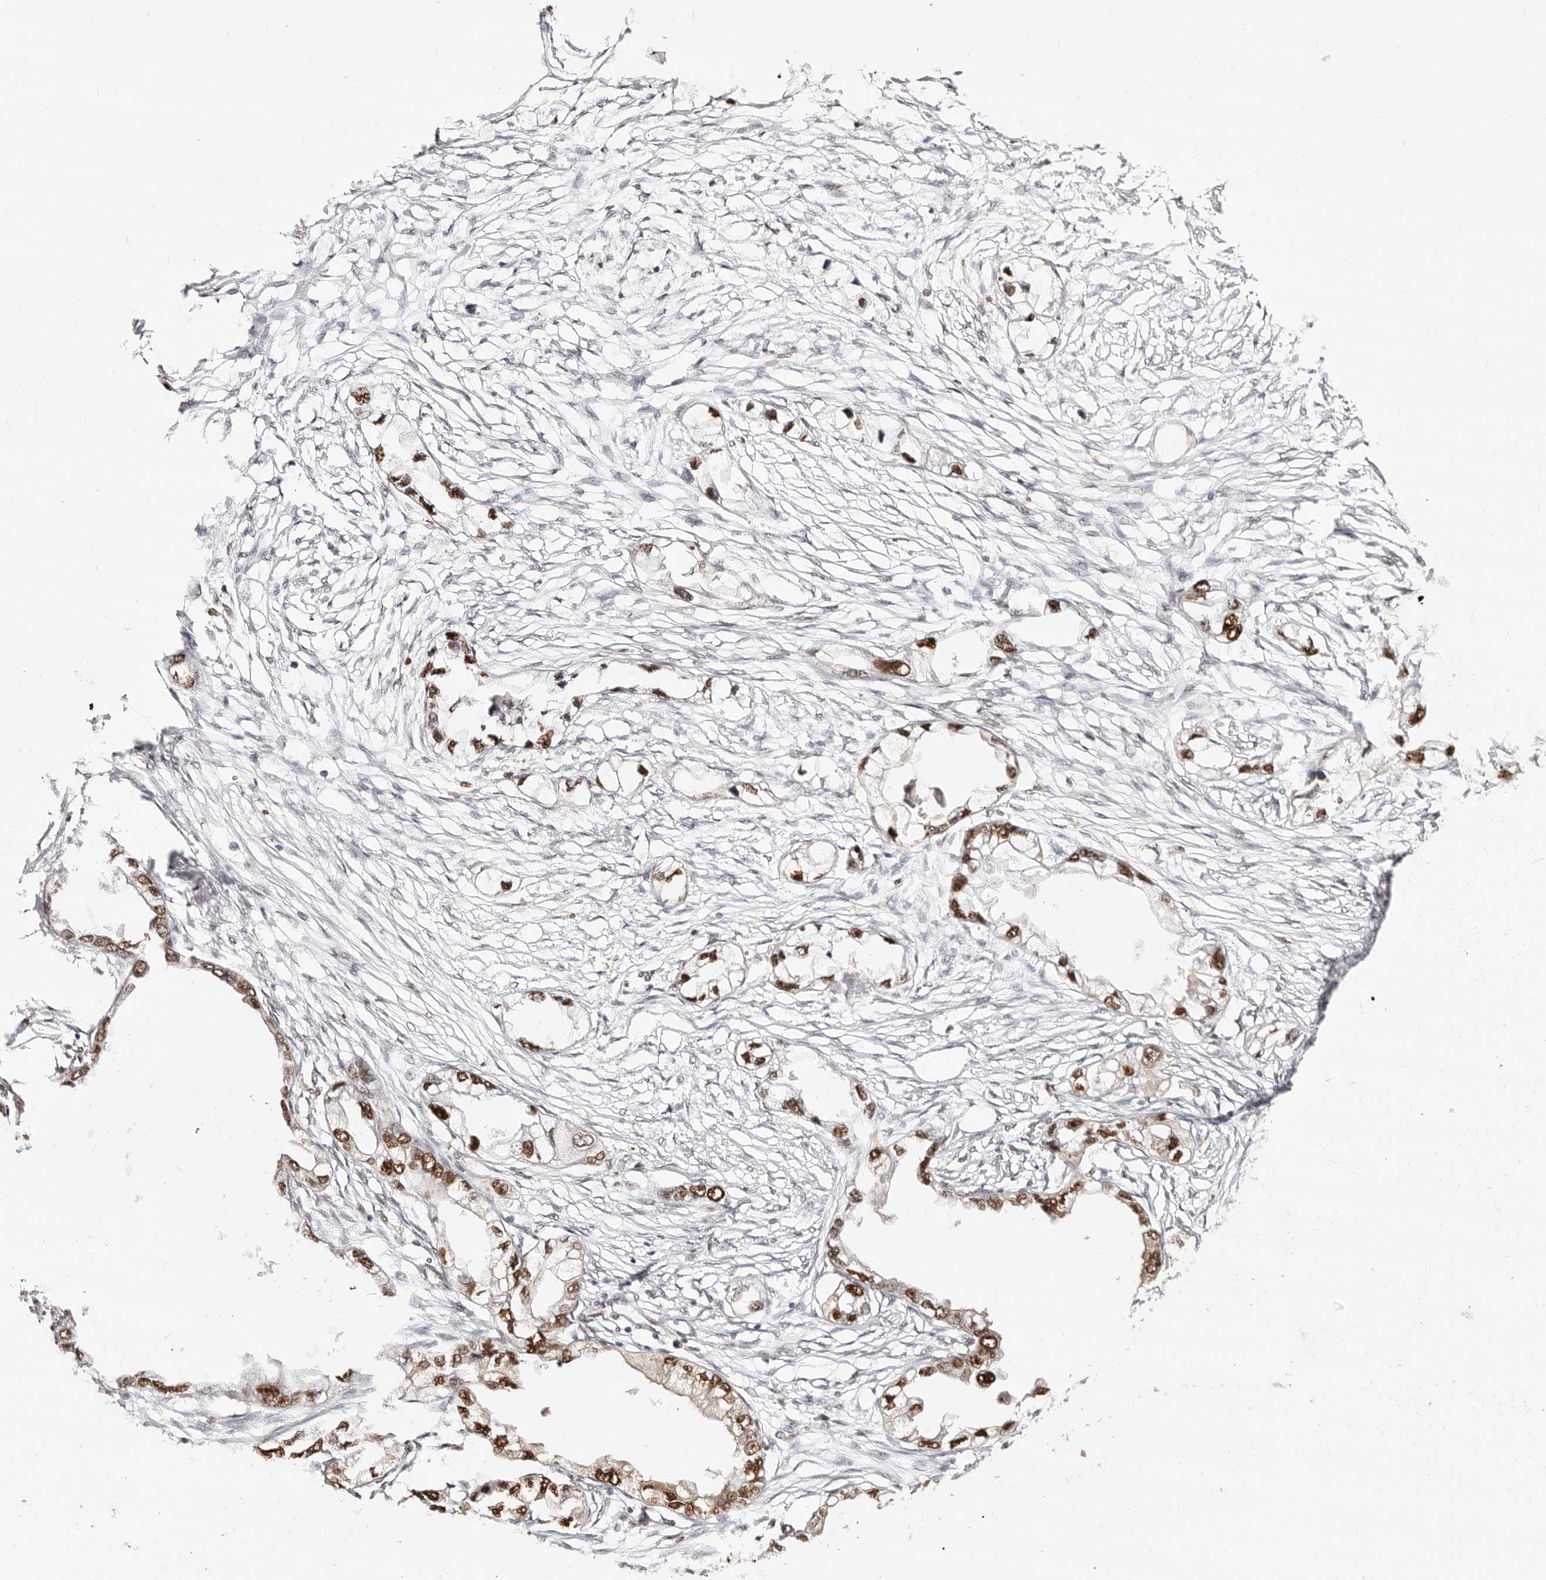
{"staining": {"intensity": "strong", "quantity": ">75%", "location": "nuclear"}, "tissue": "endometrial cancer", "cell_type": "Tumor cells", "image_type": "cancer", "snomed": [{"axis": "morphology", "description": "Adenocarcinoma, NOS"}, {"axis": "morphology", "description": "Adenocarcinoma, metastatic, NOS"}, {"axis": "topography", "description": "Adipose tissue"}, {"axis": "topography", "description": "Endometrium"}], "caption": "Approximately >75% of tumor cells in human endometrial adenocarcinoma exhibit strong nuclear protein staining as visualized by brown immunohistochemical staining.", "gene": "TKT", "patient": {"sex": "female", "age": 67}}